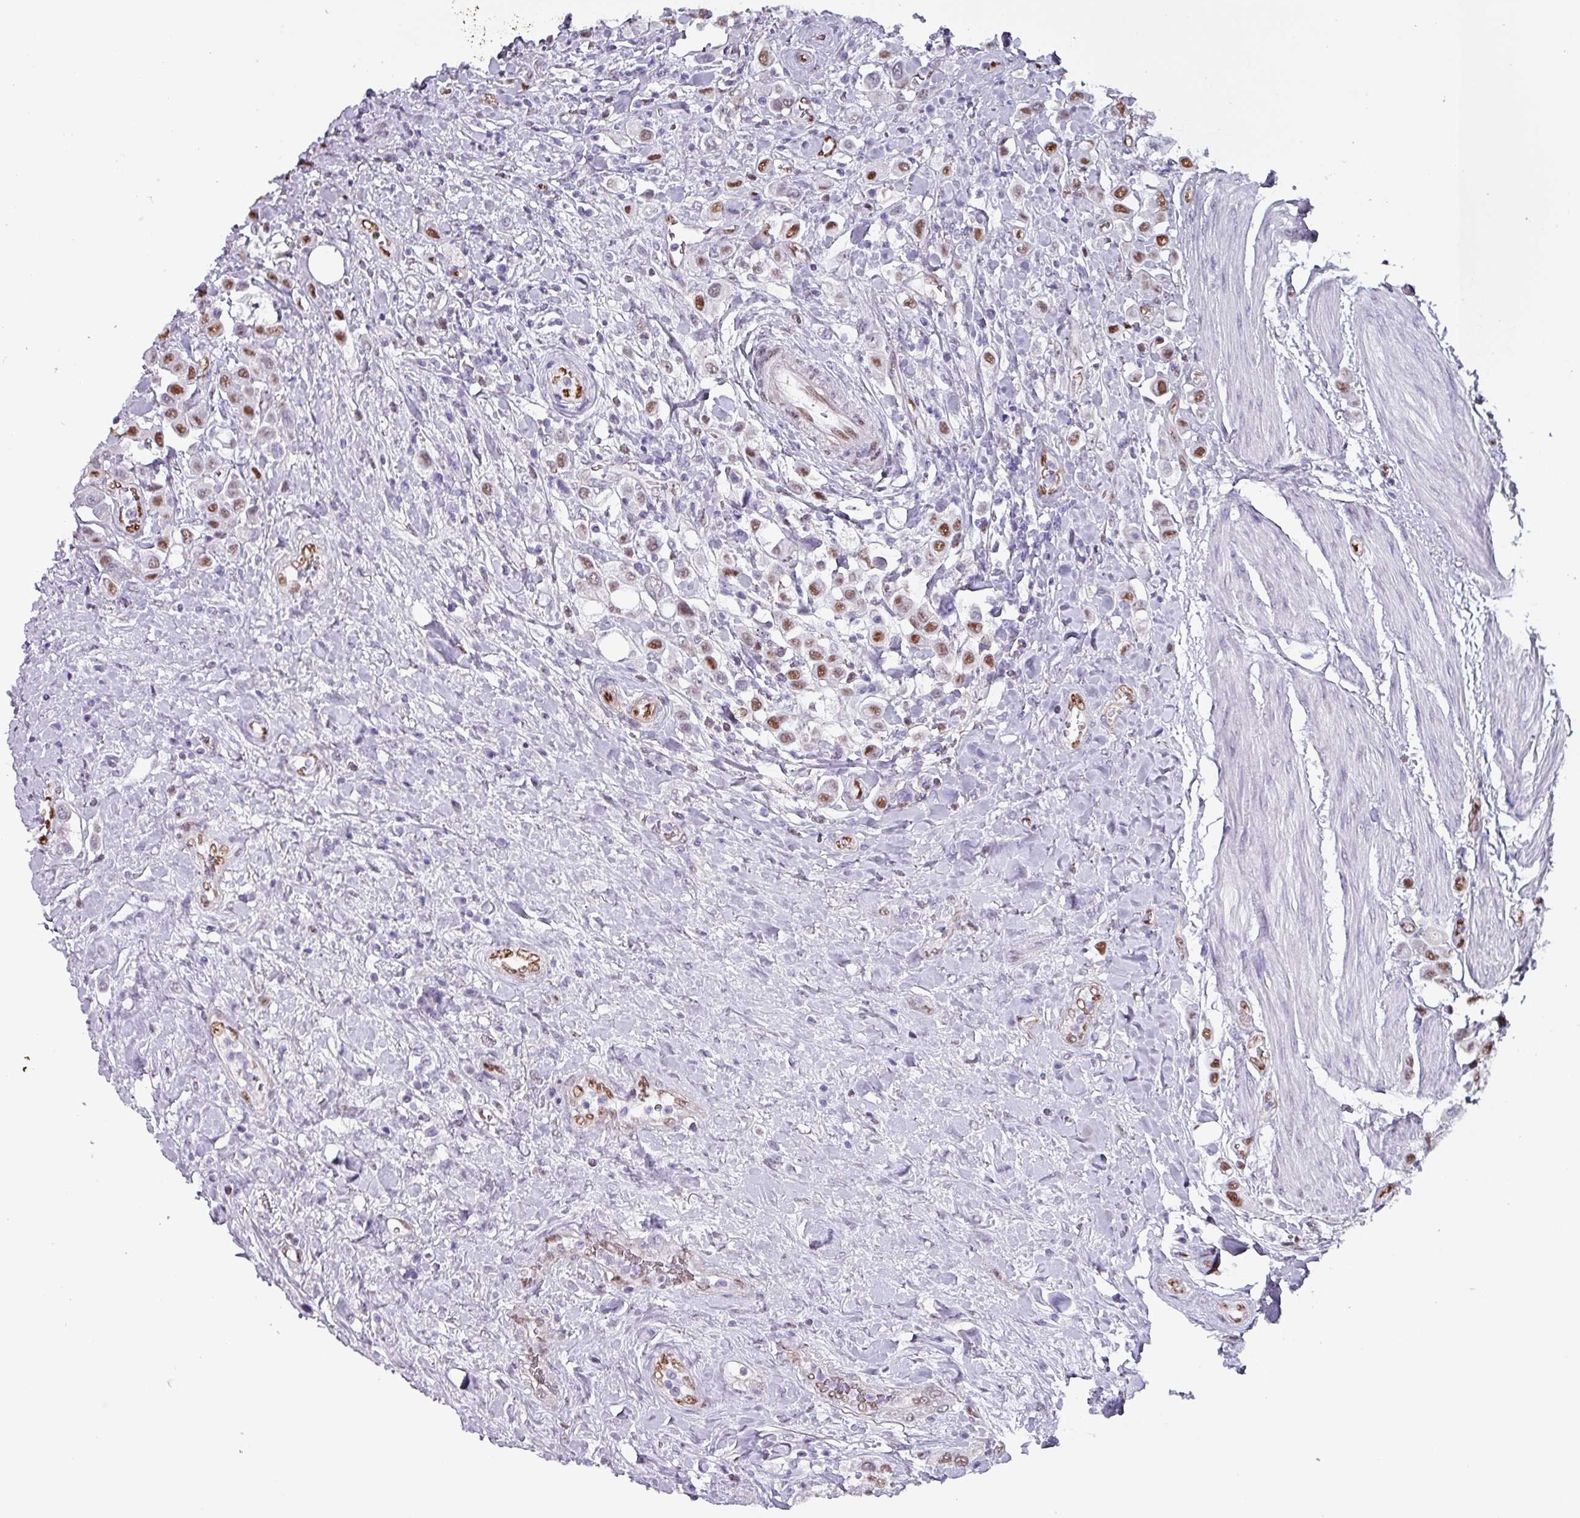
{"staining": {"intensity": "moderate", "quantity": ">75%", "location": "nuclear"}, "tissue": "urothelial cancer", "cell_type": "Tumor cells", "image_type": "cancer", "snomed": [{"axis": "morphology", "description": "Urothelial carcinoma, High grade"}, {"axis": "topography", "description": "Urinary bladder"}], "caption": "IHC of urothelial cancer displays medium levels of moderate nuclear positivity in about >75% of tumor cells.", "gene": "ZNF816-ZNF321P", "patient": {"sex": "male", "age": 50}}